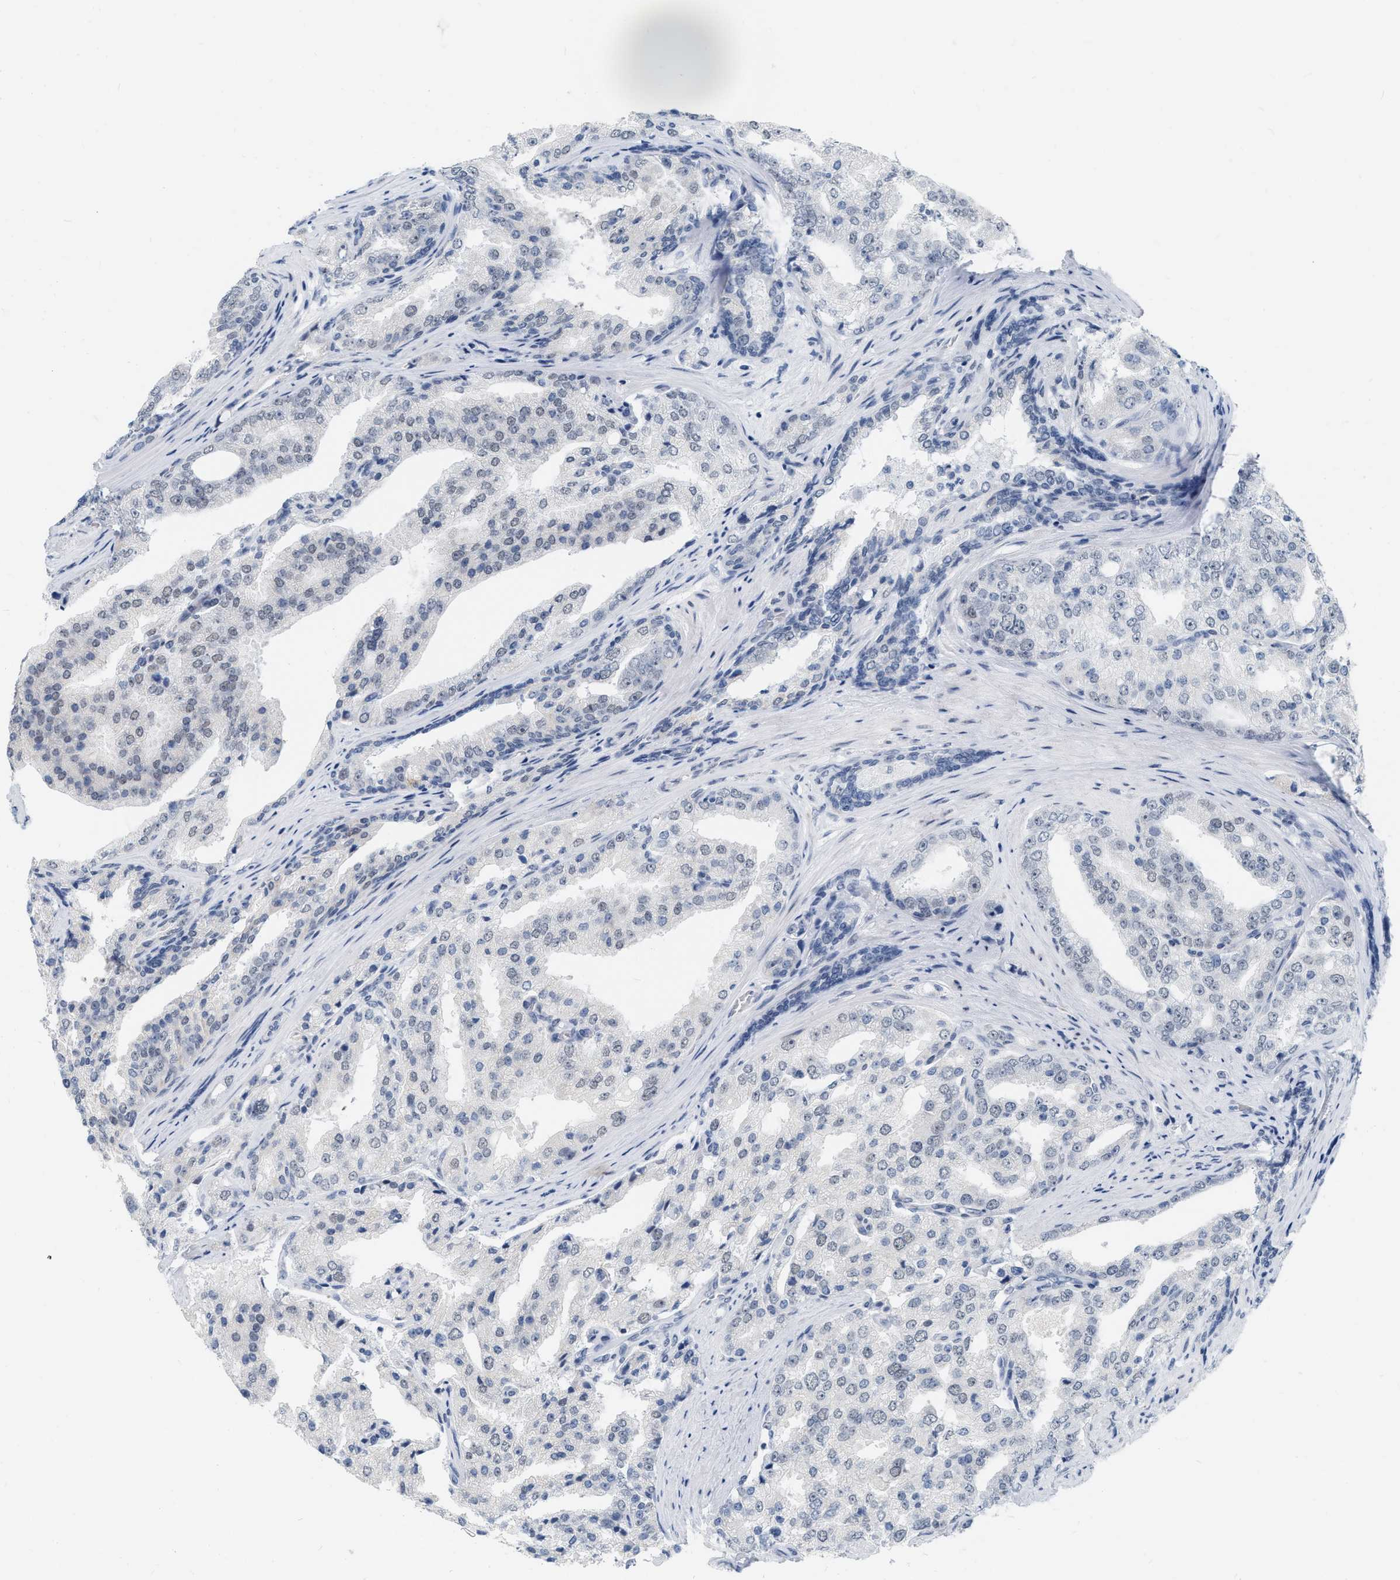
{"staining": {"intensity": "negative", "quantity": "none", "location": "none"}, "tissue": "prostate cancer", "cell_type": "Tumor cells", "image_type": "cancer", "snomed": [{"axis": "morphology", "description": "Adenocarcinoma, High grade"}, {"axis": "topography", "description": "Prostate"}], "caption": "Immunohistochemical staining of prostate high-grade adenocarcinoma shows no significant positivity in tumor cells.", "gene": "XIRP1", "patient": {"sex": "male", "age": 50}}